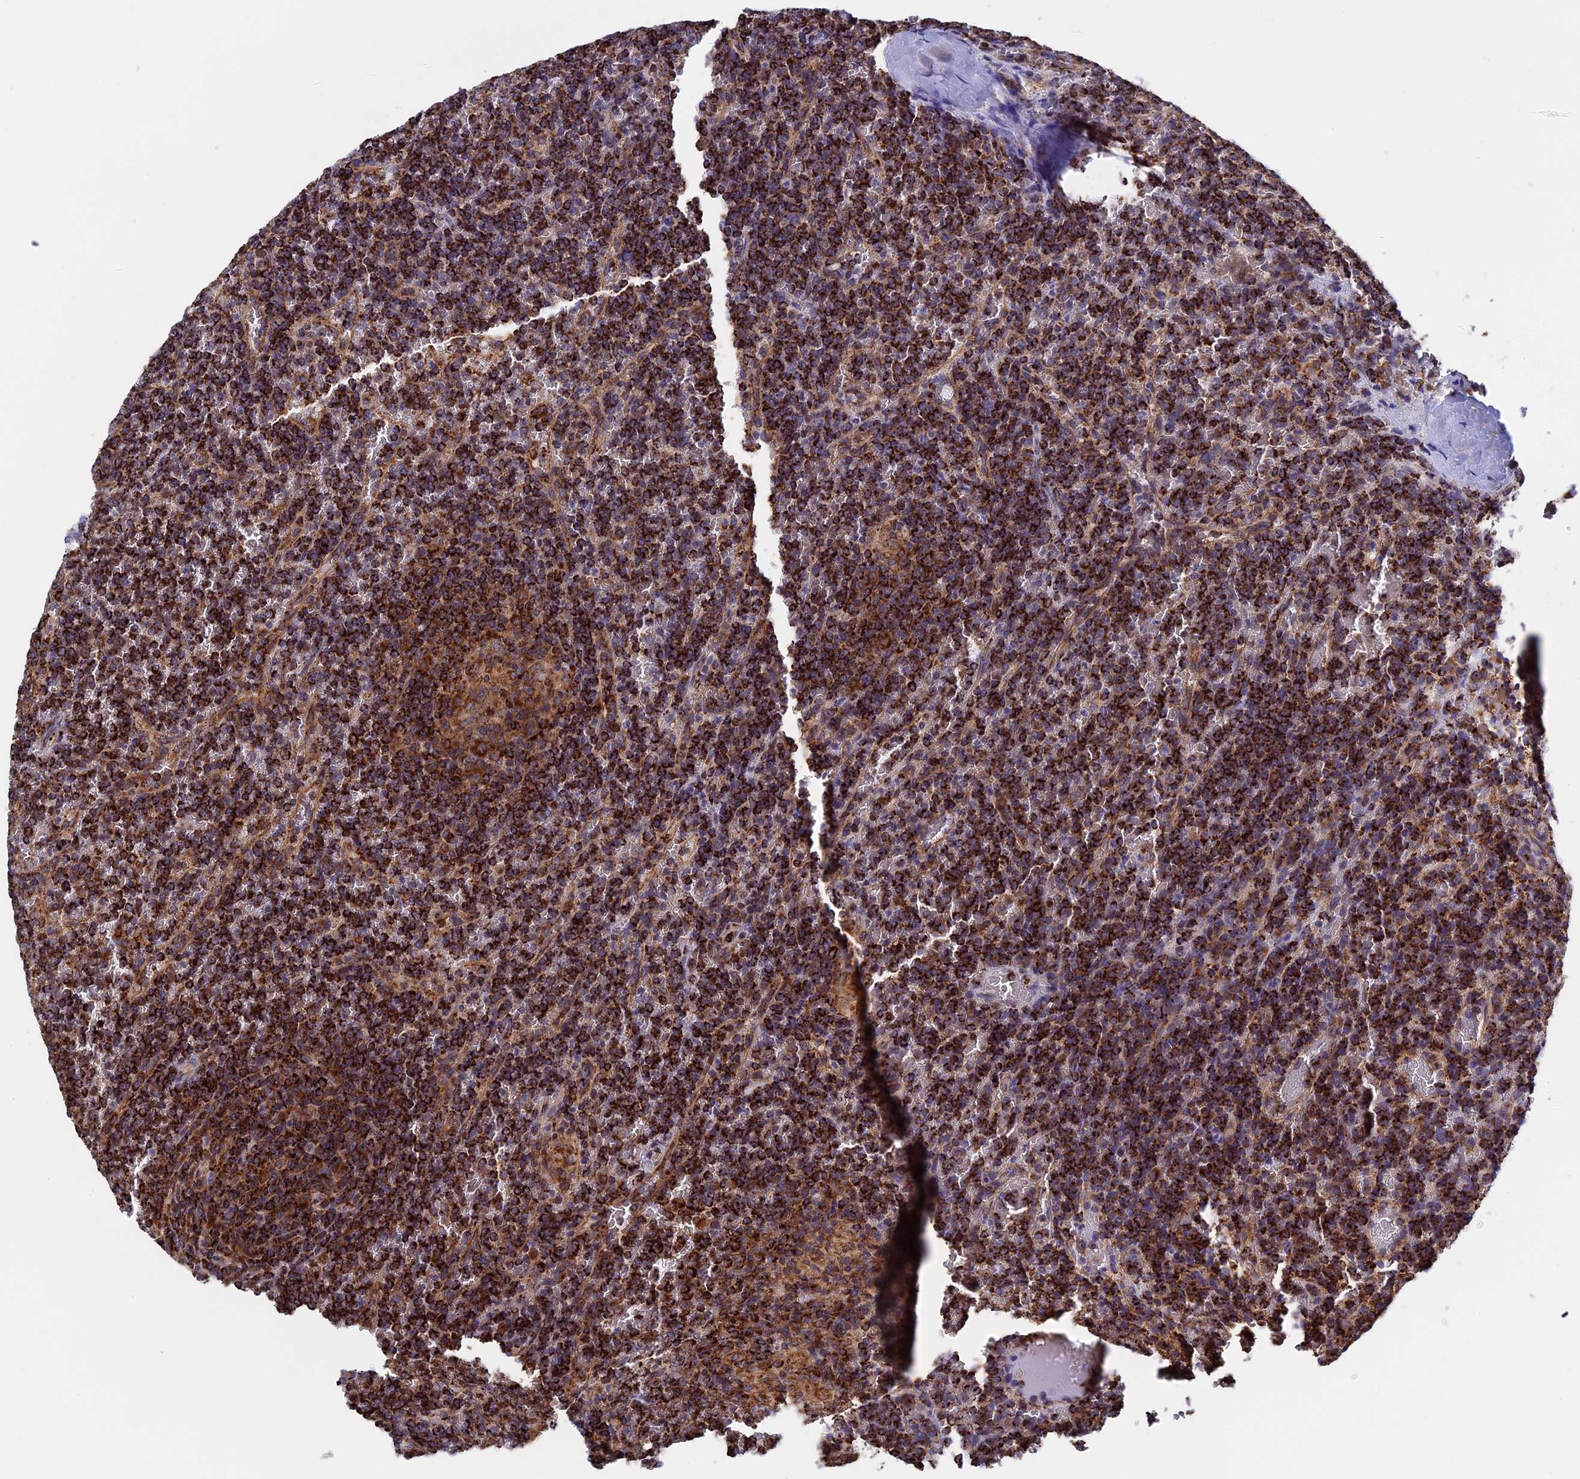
{"staining": {"intensity": "strong", "quantity": ">75%", "location": "cytoplasmic/membranous"}, "tissue": "lymphoma", "cell_type": "Tumor cells", "image_type": "cancer", "snomed": [{"axis": "morphology", "description": "Malignant lymphoma, non-Hodgkin's type, Low grade"}, {"axis": "topography", "description": "Spleen"}], "caption": "Protein expression analysis of low-grade malignant lymphoma, non-Hodgkin's type exhibits strong cytoplasmic/membranous expression in about >75% of tumor cells. Immunohistochemistry stains the protein in brown and the nuclei are stained blue.", "gene": "SLC9A5", "patient": {"sex": "female", "age": 19}}